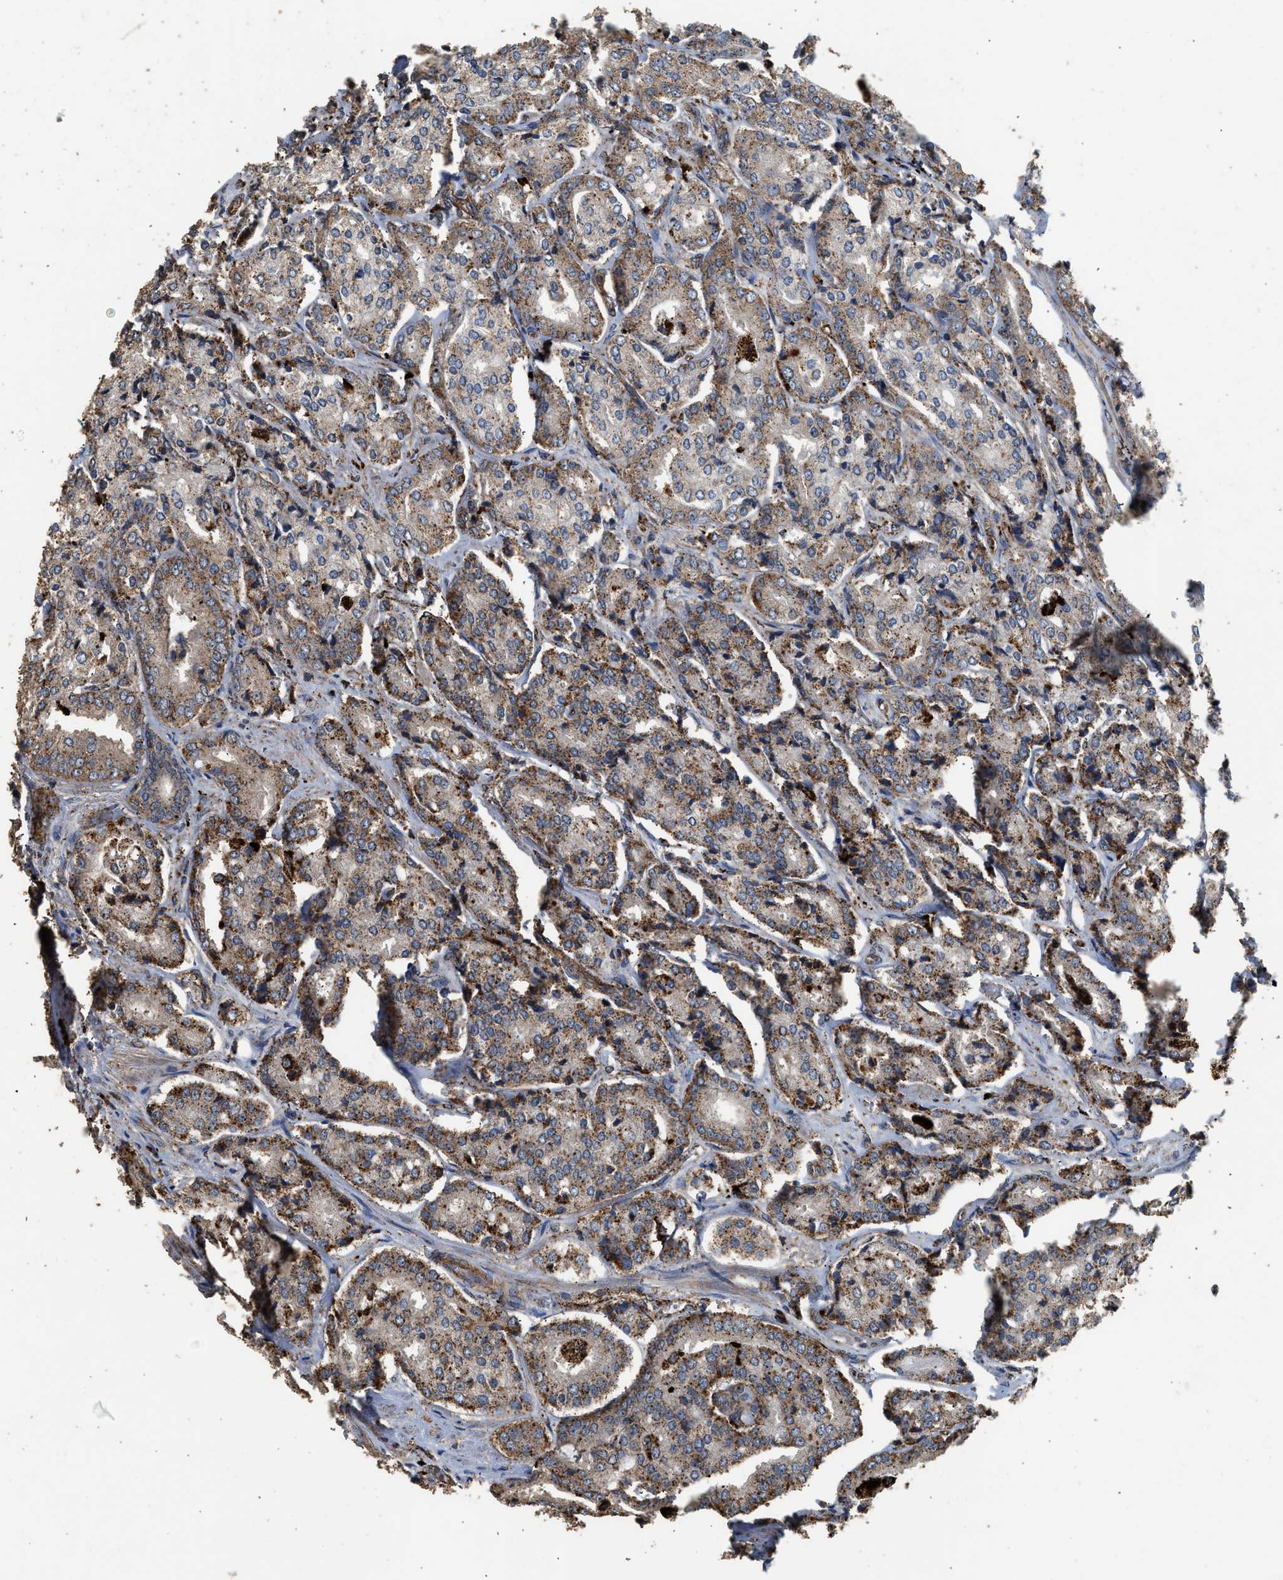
{"staining": {"intensity": "weak", "quantity": ">75%", "location": "cytoplasmic/membranous"}, "tissue": "prostate cancer", "cell_type": "Tumor cells", "image_type": "cancer", "snomed": [{"axis": "morphology", "description": "Adenocarcinoma, High grade"}, {"axis": "topography", "description": "Prostate"}], "caption": "The immunohistochemical stain labels weak cytoplasmic/membranous expression in tumor cells of prostate cancer tissue.", "gene": "CTSV", "patient": {"sex": "male", "age": 65}}